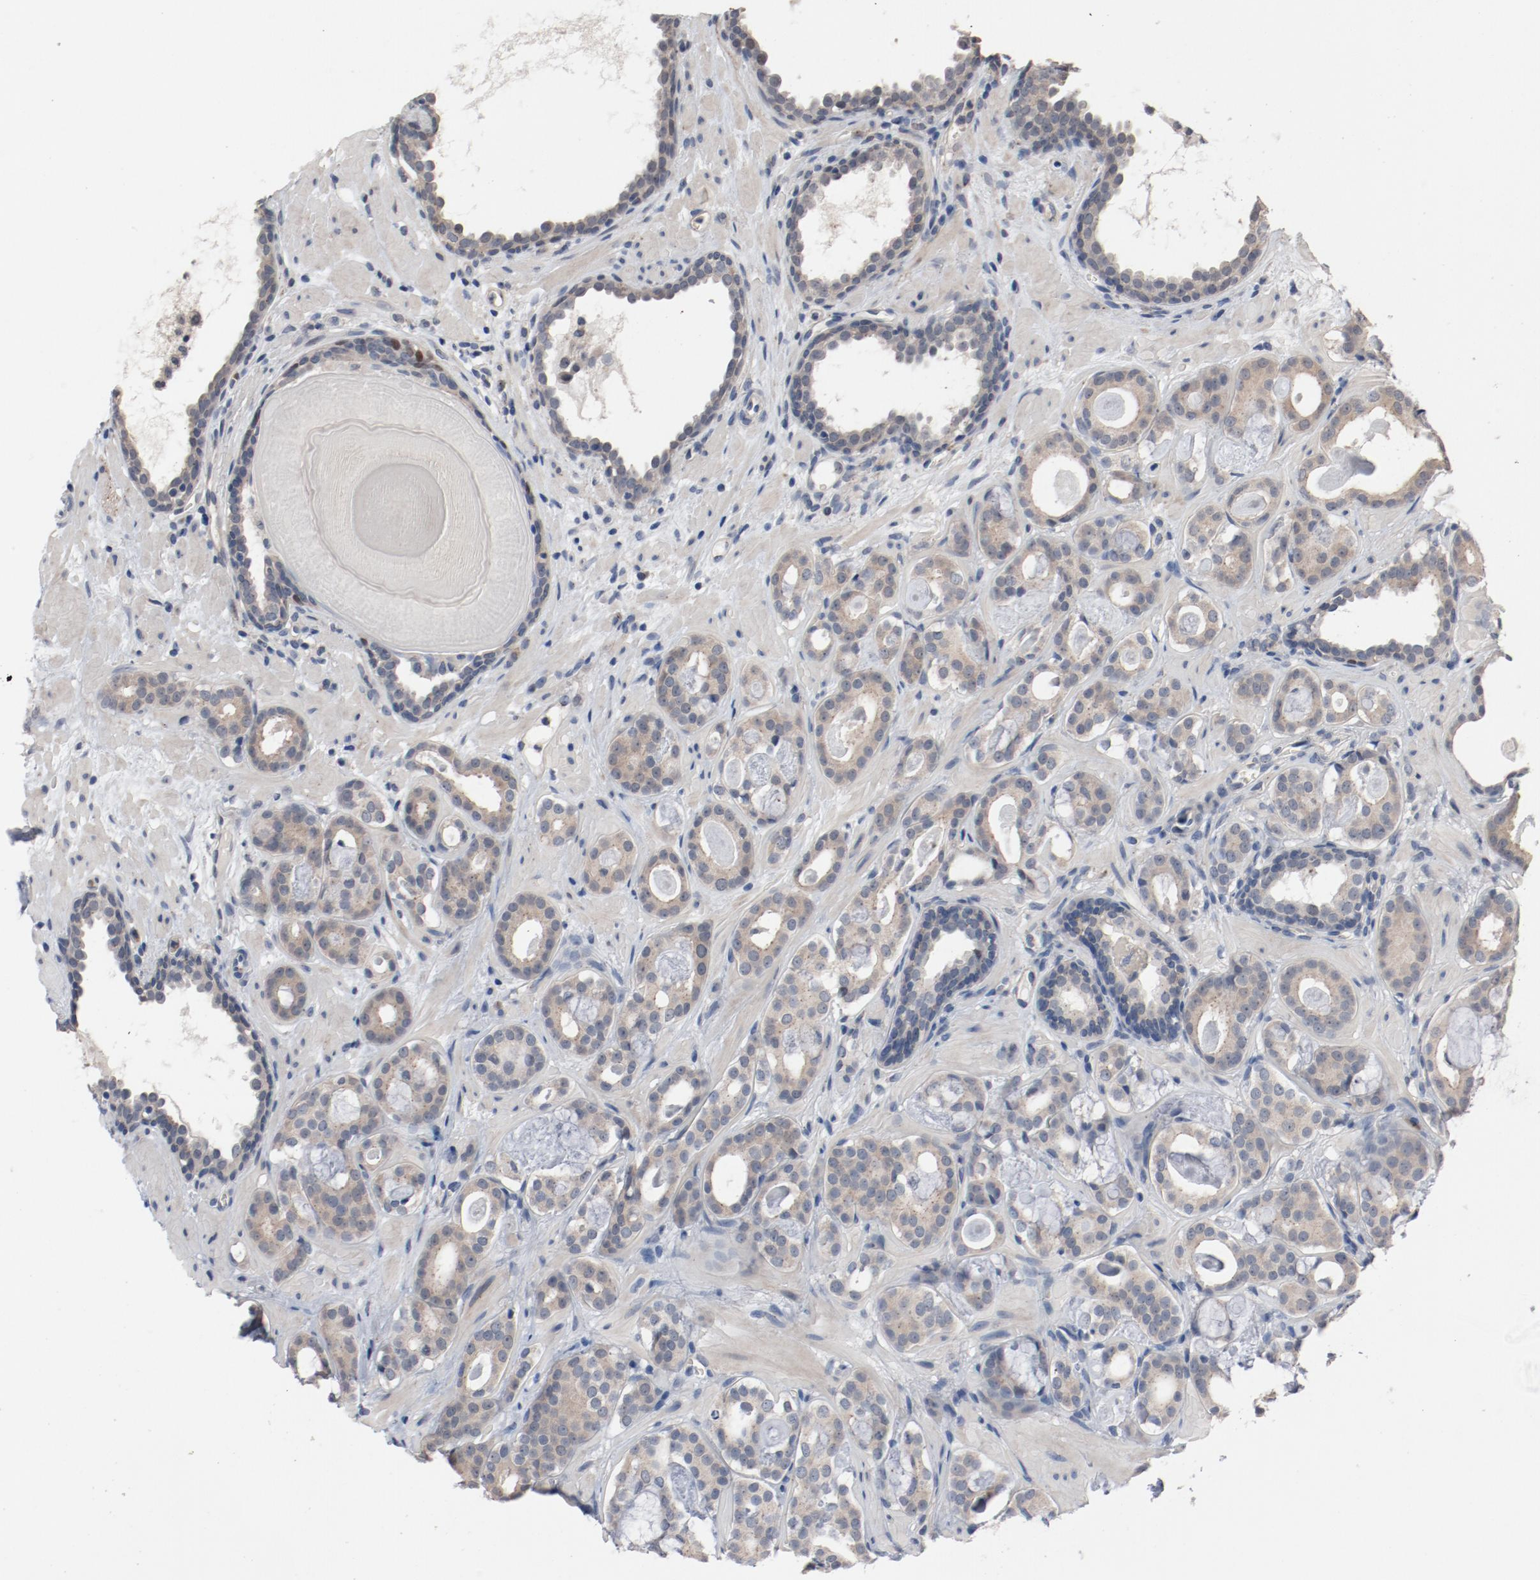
{"staining": {"intensity": "moderate", "quantity": ">75%", "location": "cytoplasmic/membranous"}, "tissue": "prostate cancer", "cell_type": "Tumor cells", "image_type": "cancer", "snomed": [{"axis": "morphology", "description": "Adenocarcinoma, Low grade"}, {"axis": "topography", "description": "Prostate"}], "caption": "About >75% of tumor cells in prostate adenocarcinoma (low-grade) exhibit moderate cytoplasmic/membranous protein positivity as visualized by brown immunohistochemical staining.", "gene": "DNAL4", "patient": {"sex": "male", "age": 57}}